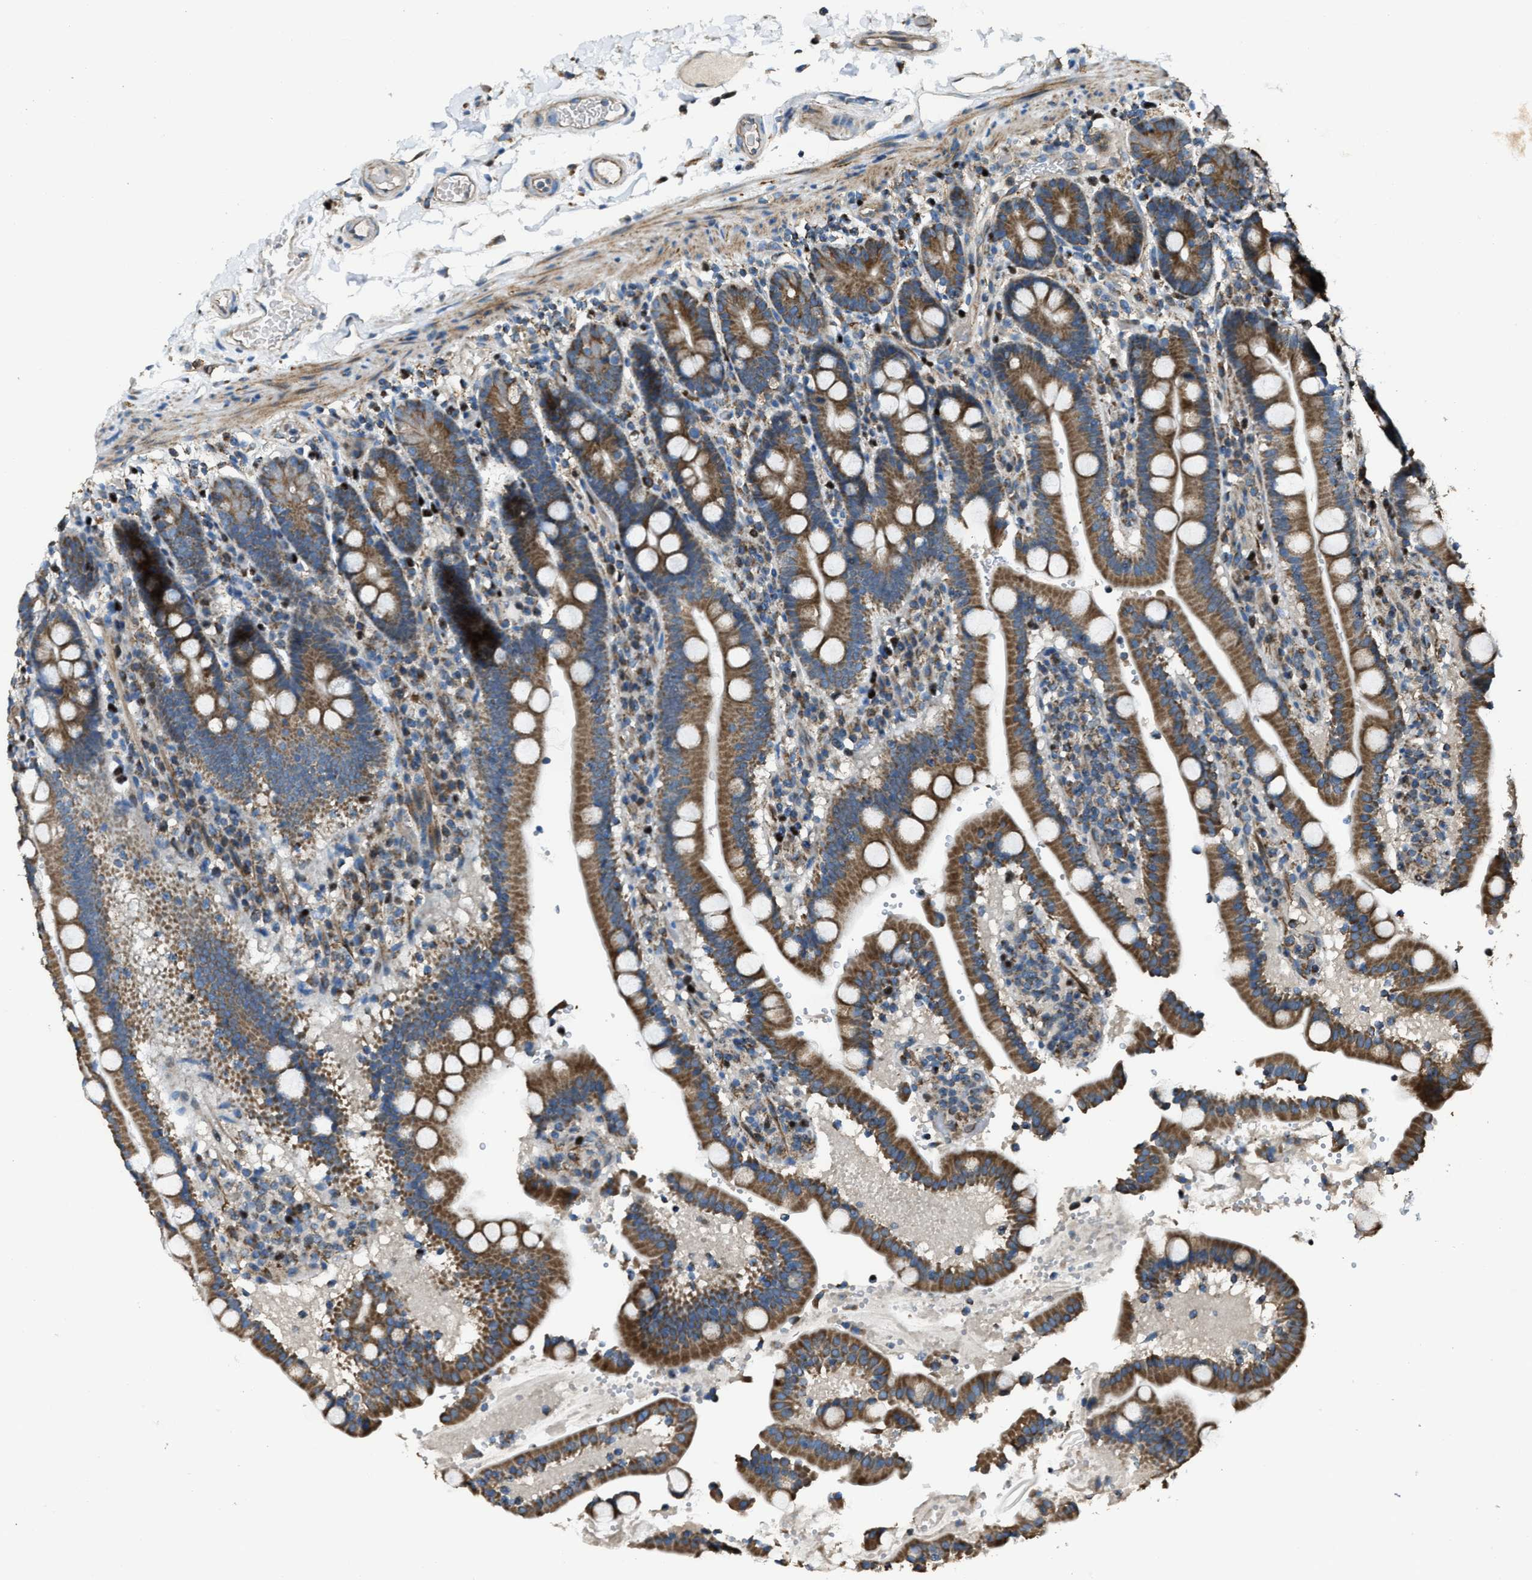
{"staining": {"intensity": "moderate", "quantity": ">75%", "location": "cytoplasmic/membranous"}, "tissue": "duodenum", "cell_type": "Glandular cells", "image_type": "normal", "snomed": [{"axis": "morphology", "description": "Normal tissue, NOS"}, {"axis": "topography", "description": "Small intestine, NOS"}], "caption": "High-power microscopy captured an immunohistochemistry image of benign duodenum, revealing moderate cytoplasmic/membranous positivity in approximately >75% of glandular cells.", "gene": "SLC25A11", "patient": {"sex": "female", "age": 71}}